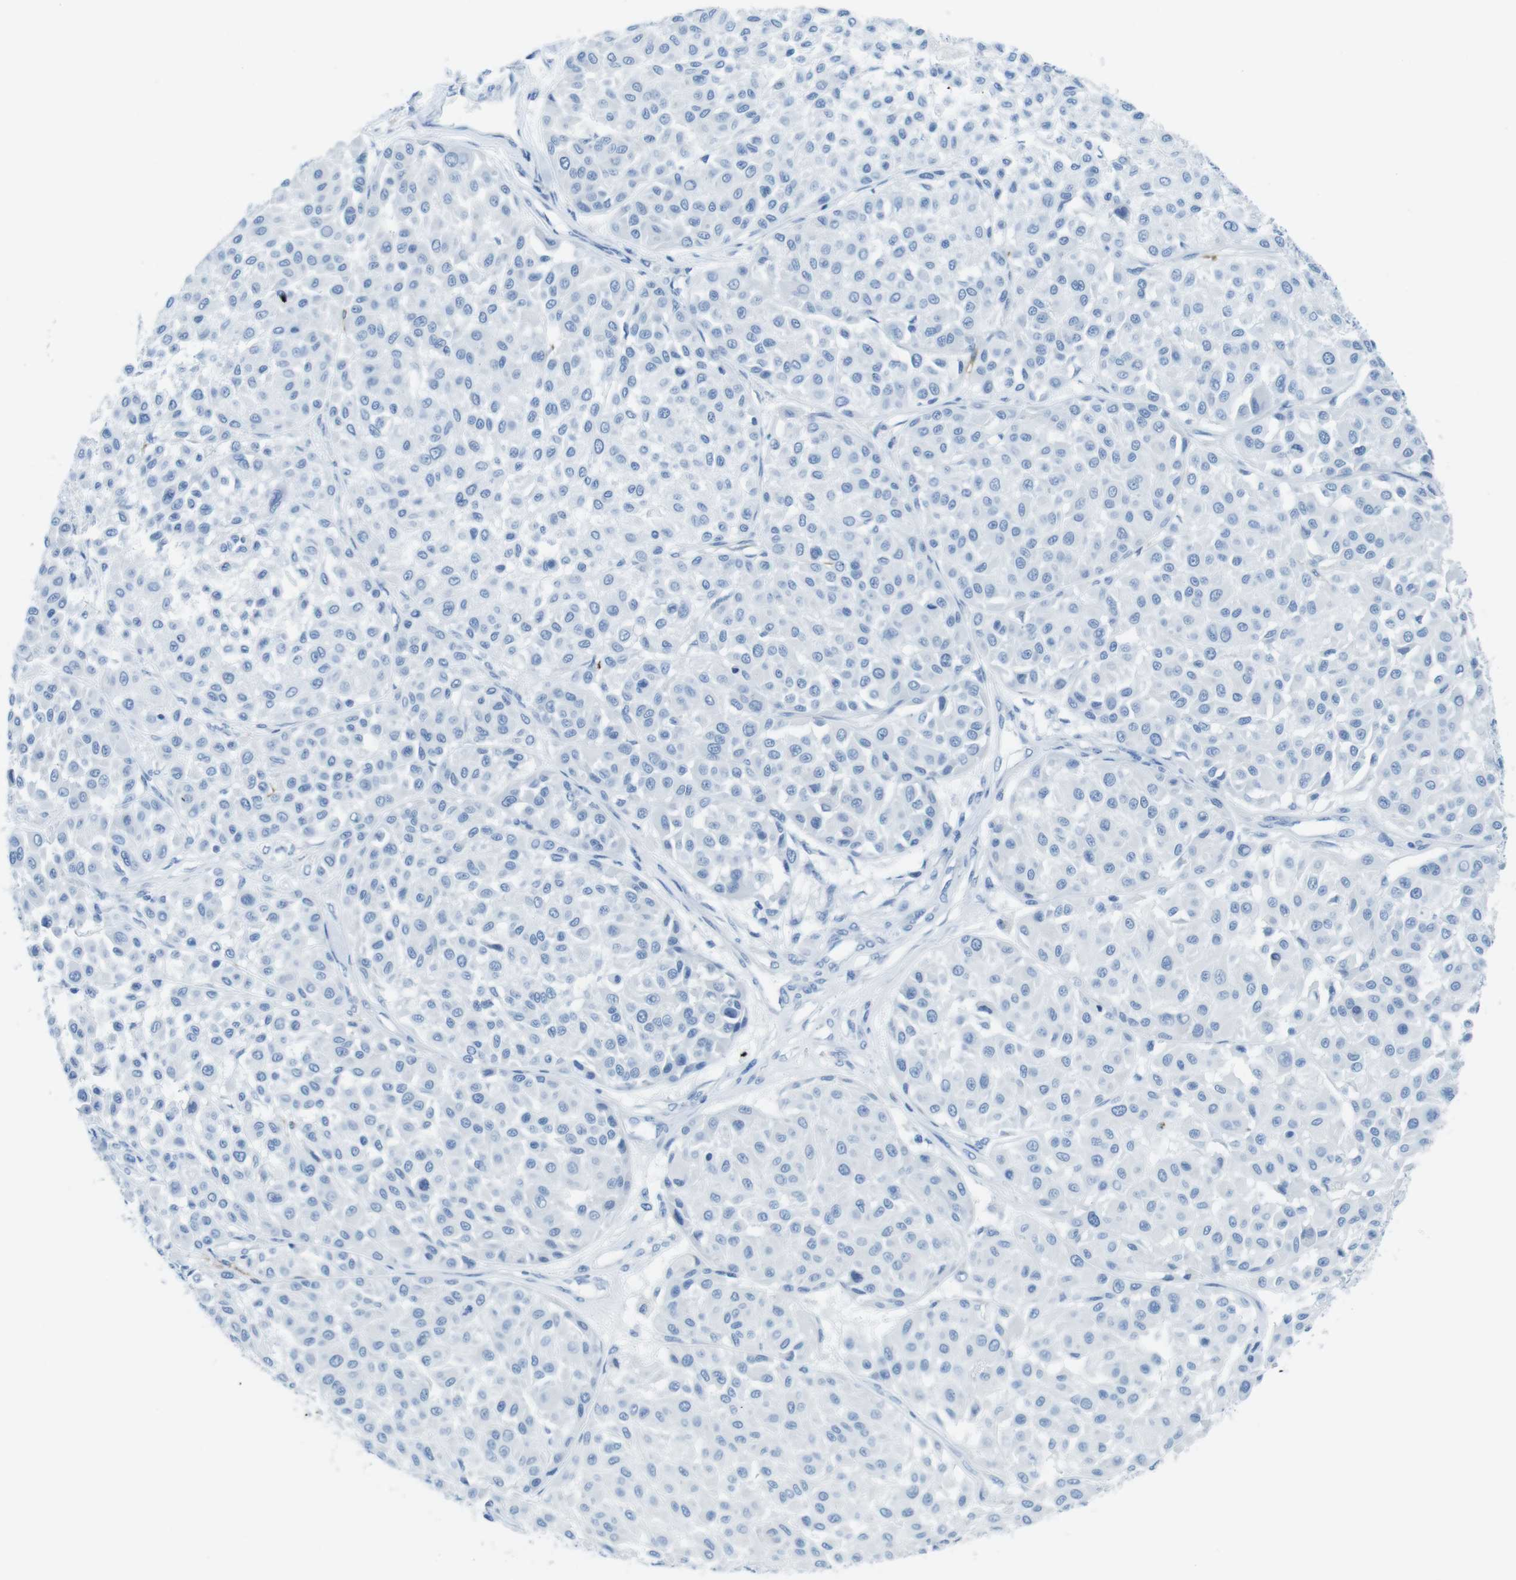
{"staining": {"intensity": "negative", "quantity": "none", "location": "none"}, "tissue": "melanoma", "cell_type": "Tumor cells", "image_type": "cancer", "snomed": [{"axis": "morphology", "description": "Malignant melanoma, Metastatic site"}, {"axis": "topography", "description": "Soft tissue"}], "caption": "Melanoma was stained to show a protein in brown. There is no significant expression in tumor cells.", "gene": "GAP43", "patient": {"sex": "male", "age": 41}}